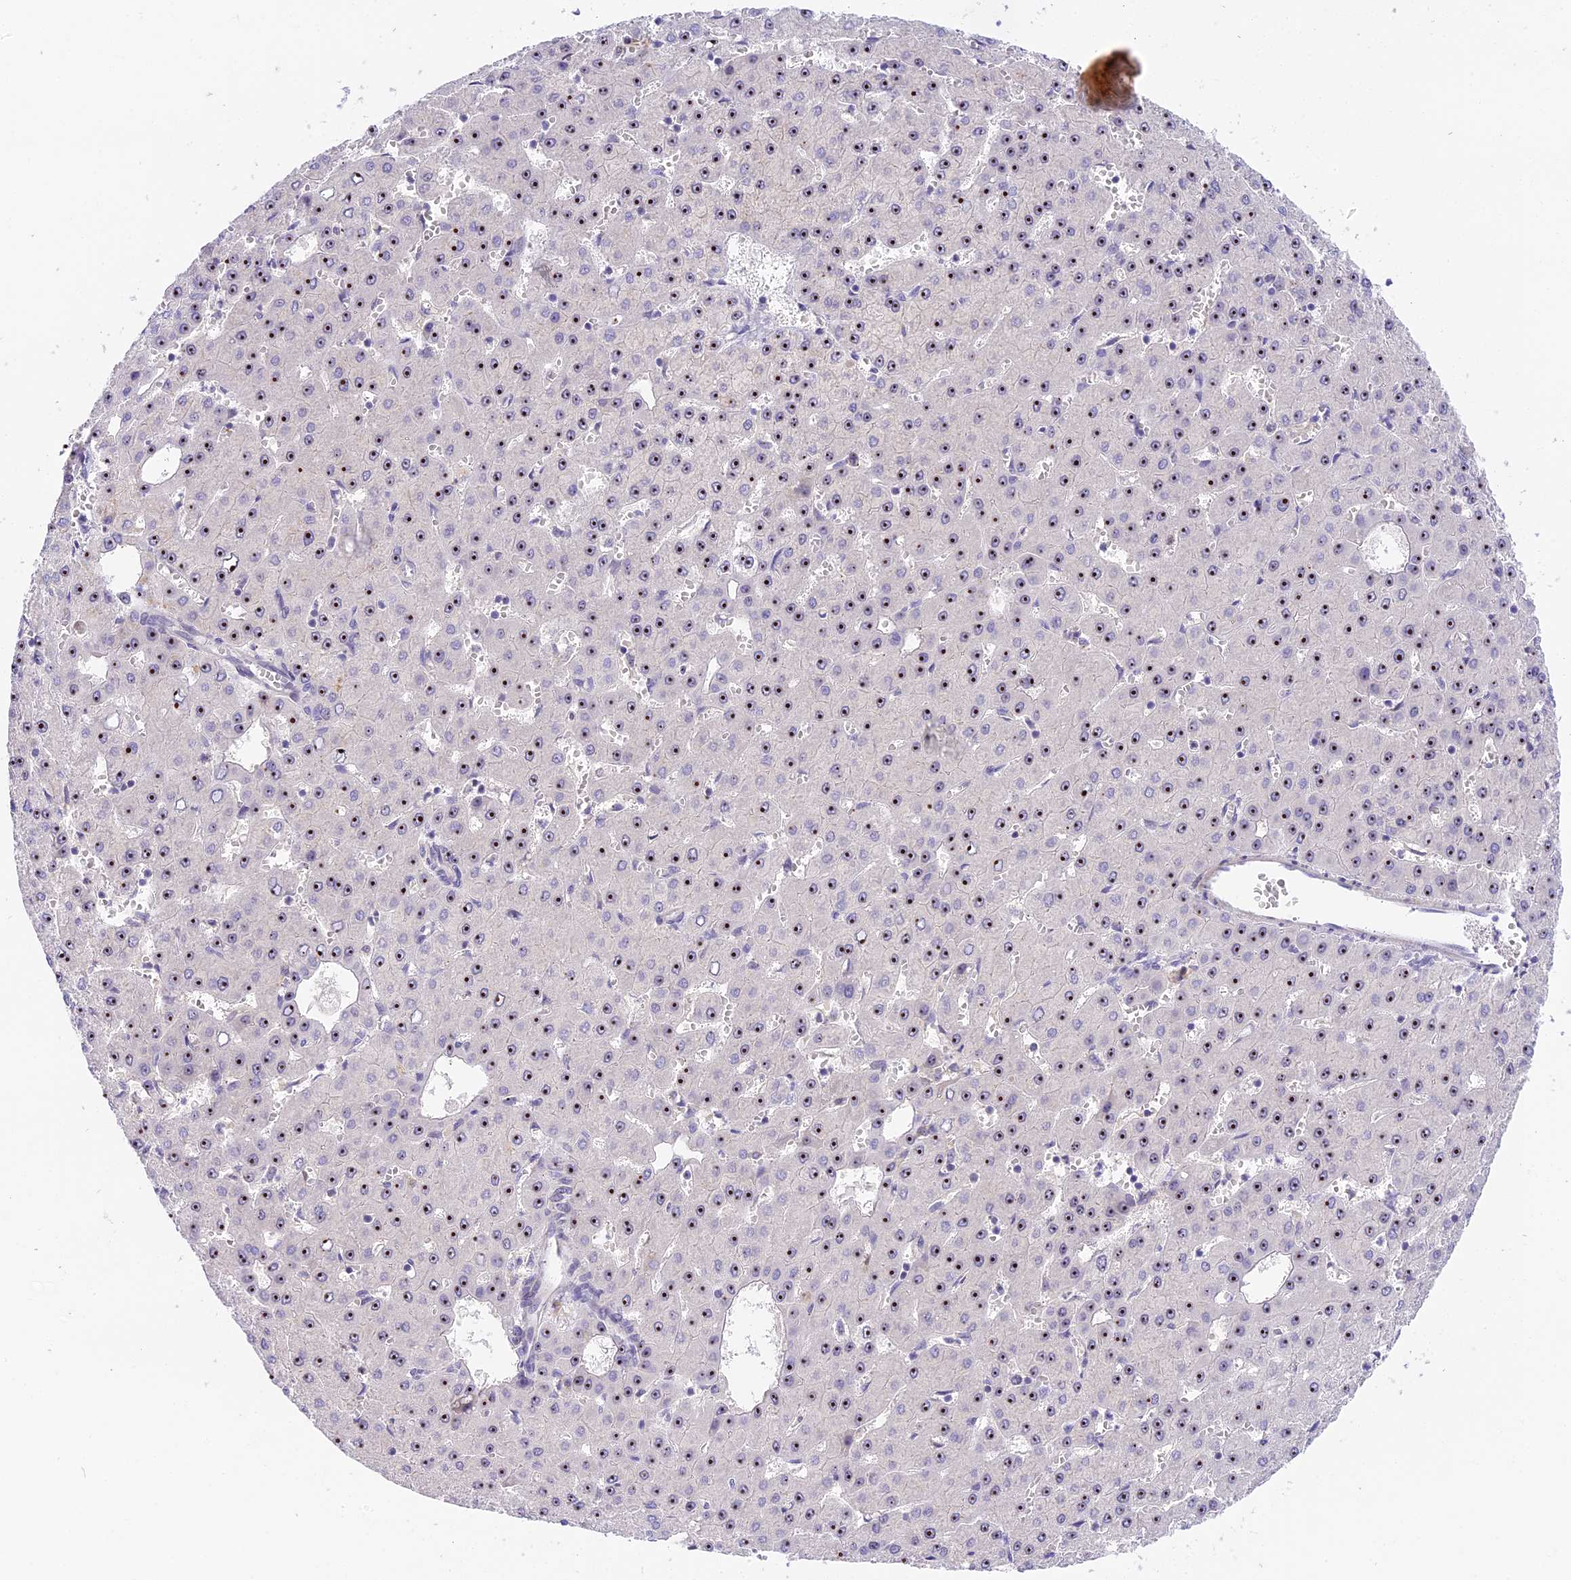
{"staining": {"intensity": "moderate", "quantity": ">75%", "location": "nuclear"}, "tissue": "liver cancer", "cell_type": "Tumor cells", "image_type": "cancer", "snomed": [{"axis": "morphology", "description": "Carcinoma, Hepatocellular, NOS"}, {"axis": "topography", "description": "Liver"}], "caption": "Protein staining shows moderate nuclear expression in about >75% of tumor cells in liver cancer (hepatocellular carcinoma).", "gene": "RAD51", "patient": {"sex": "male", "age": 47}}